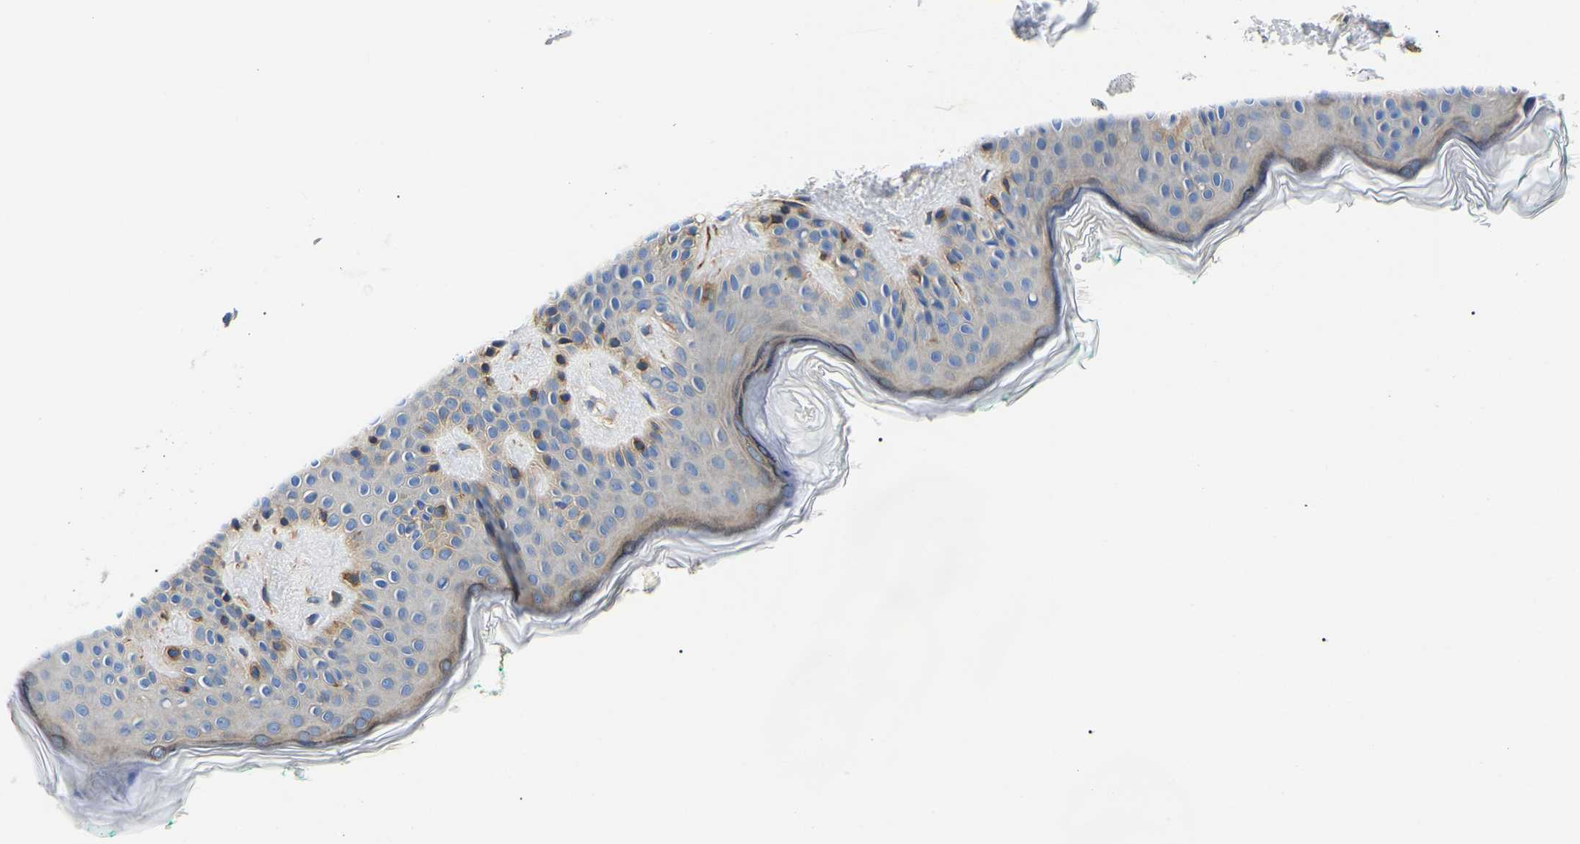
{"staining": {"intensity": "moderate", "quantity": ">75%", "location": "cytoplasmic/membranous"}, "tissue": "skin", "cell_type": "Fibroblasts", "image_type": "normal", "snomed": [{"axis": "morphology", "description": "Normal tissue, NOS"}, {"axis": "topography", "description": "Skin"}], "caption": "An IHC micrograph of normal tissue is shown. Protein staining in brown highlights moderate cytoplasmic/membranous positivity in skin within fibroblasts.", "gene": "DUSP8", "patient": {"sex": "male", "age": 30}}